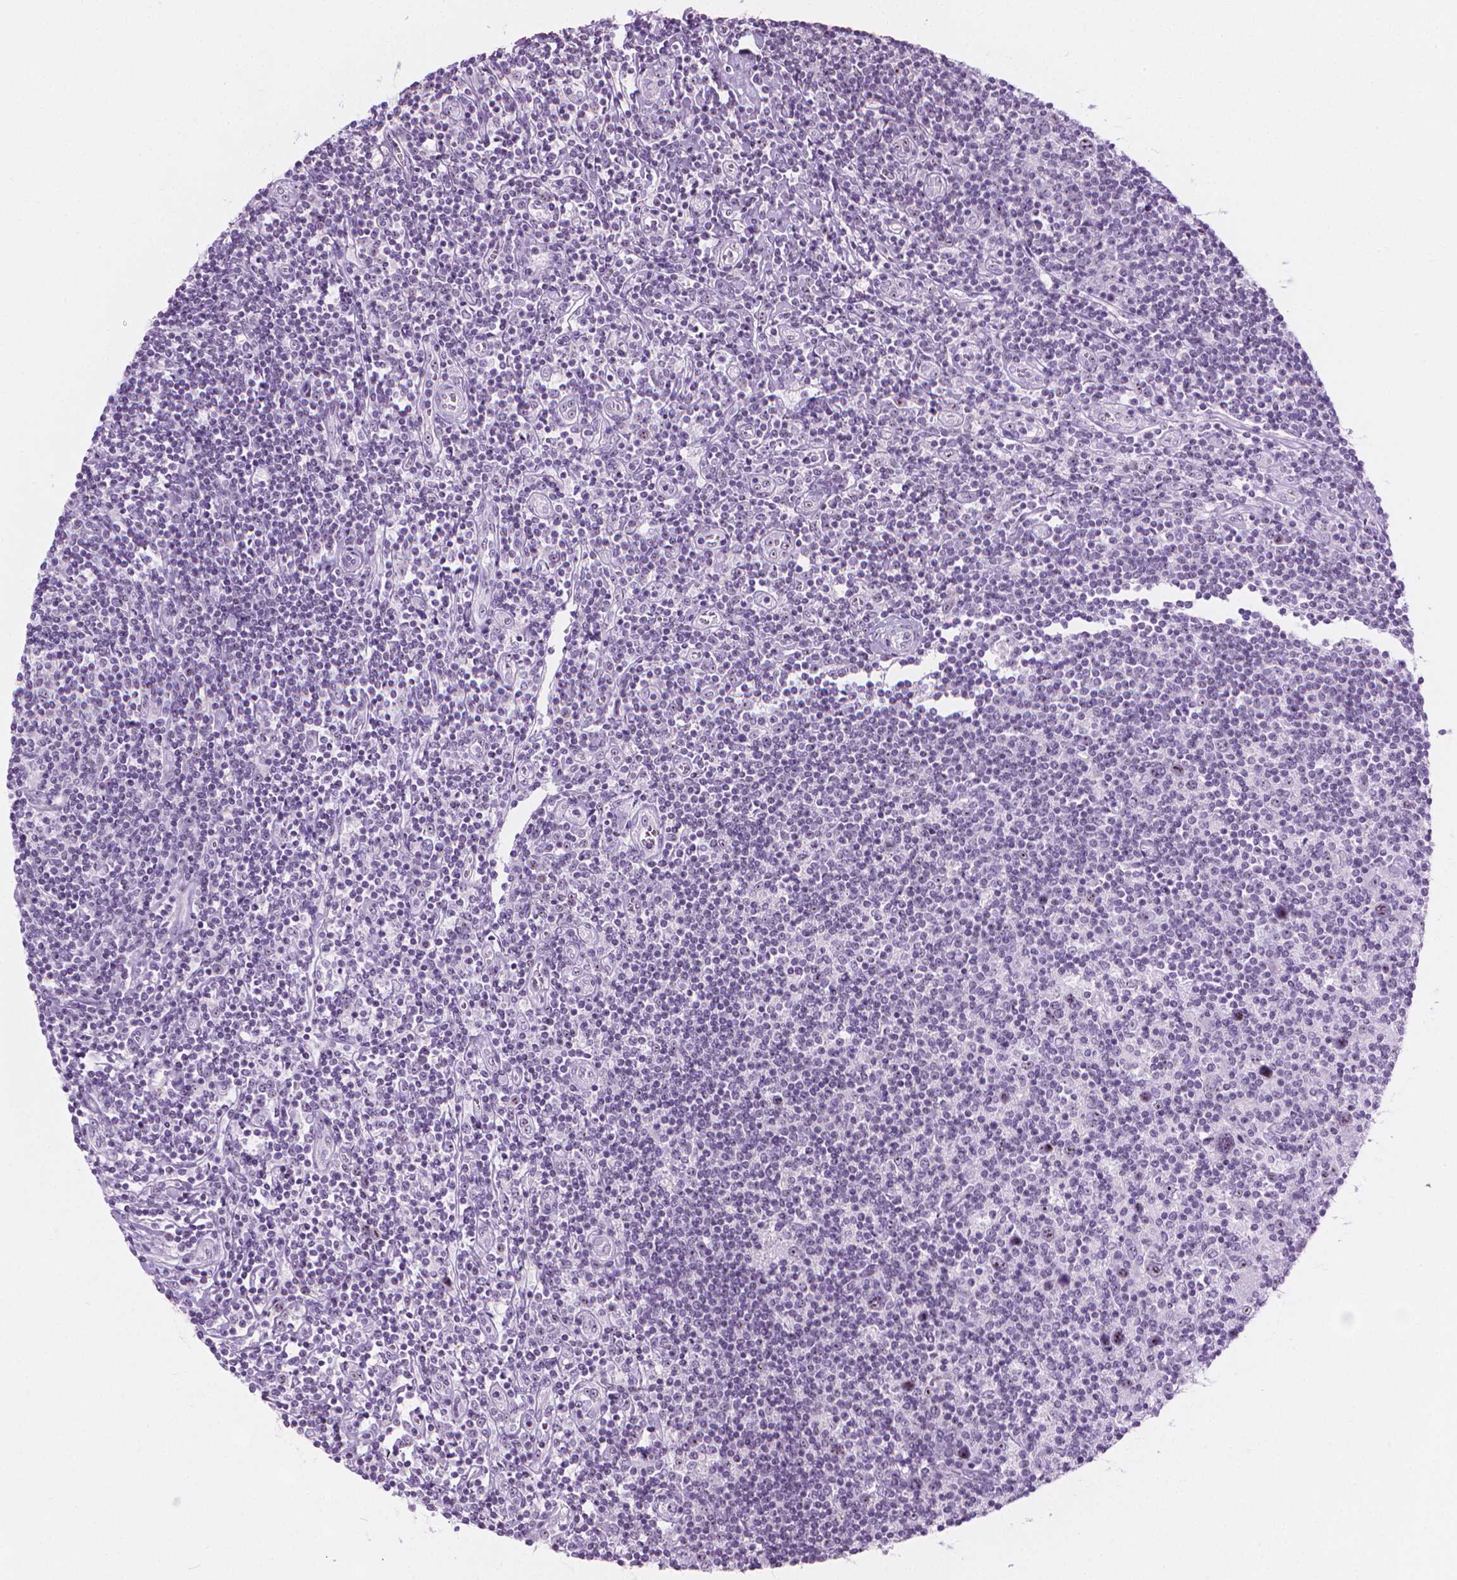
{"staining": {"intensity": "weak", "quantity": "25%-75%", "location": "nuclear"}, "tissue": "lymphoma", "cell_type": "Tumor cells", "image_type": "cancer", "snomed": [{"axis": "morphology", "description": "Hodgkin's disease, NOS"}, {"axis": "topography", "description": "Lymph node"}], "caption": "Immunohistochemistry (IHC) of human Hodgkin's disease reveals low levels of weak nuclear staining in approximately 25%-75% of tumor cells.", "gene": "NOL7", "patient": {"sex": "male", "age": 40}}